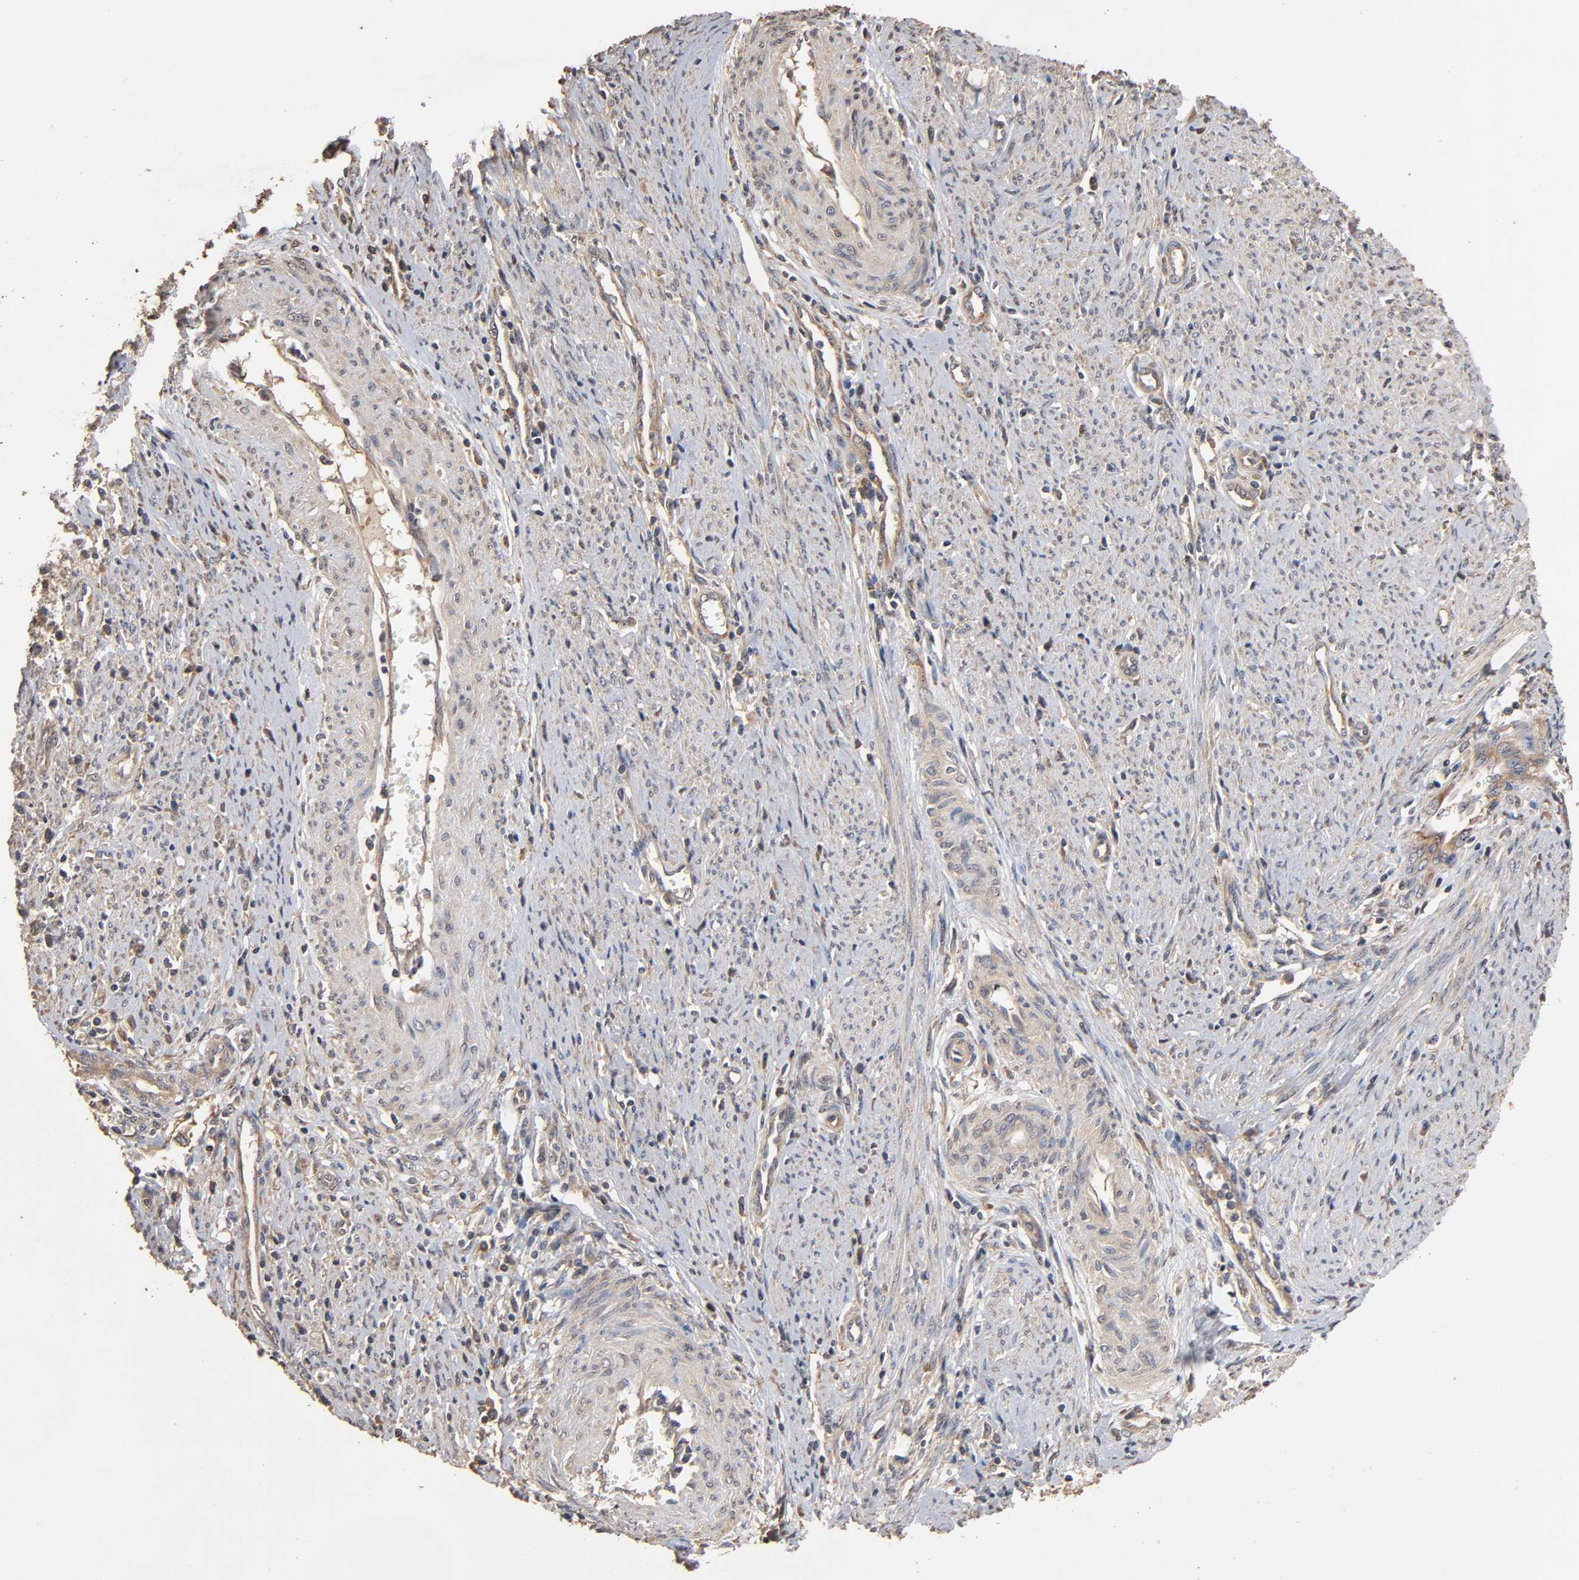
{"staining": {"intensity": "weak", "quantity": ">75%", "location": "cytoplasmic/membranous"}, "tissue": "cervical cancer", "cell_type": "Tumor cells", "image_type": "cancer", "snomed": [{"axis": "morphology", "description": "Adenocarcinoma, NOS"}, {"axis": "topography", "description": "Cervix"}], "caption": "Protein positivity by immunohistochemistry demonstrates weak cytoplasmic/membranous expression in about >75% of tumor cells in adenocarcinoma (cervical).", "gene": "ARHGEF7", "patient": {"sex": "female", "age": 36}}